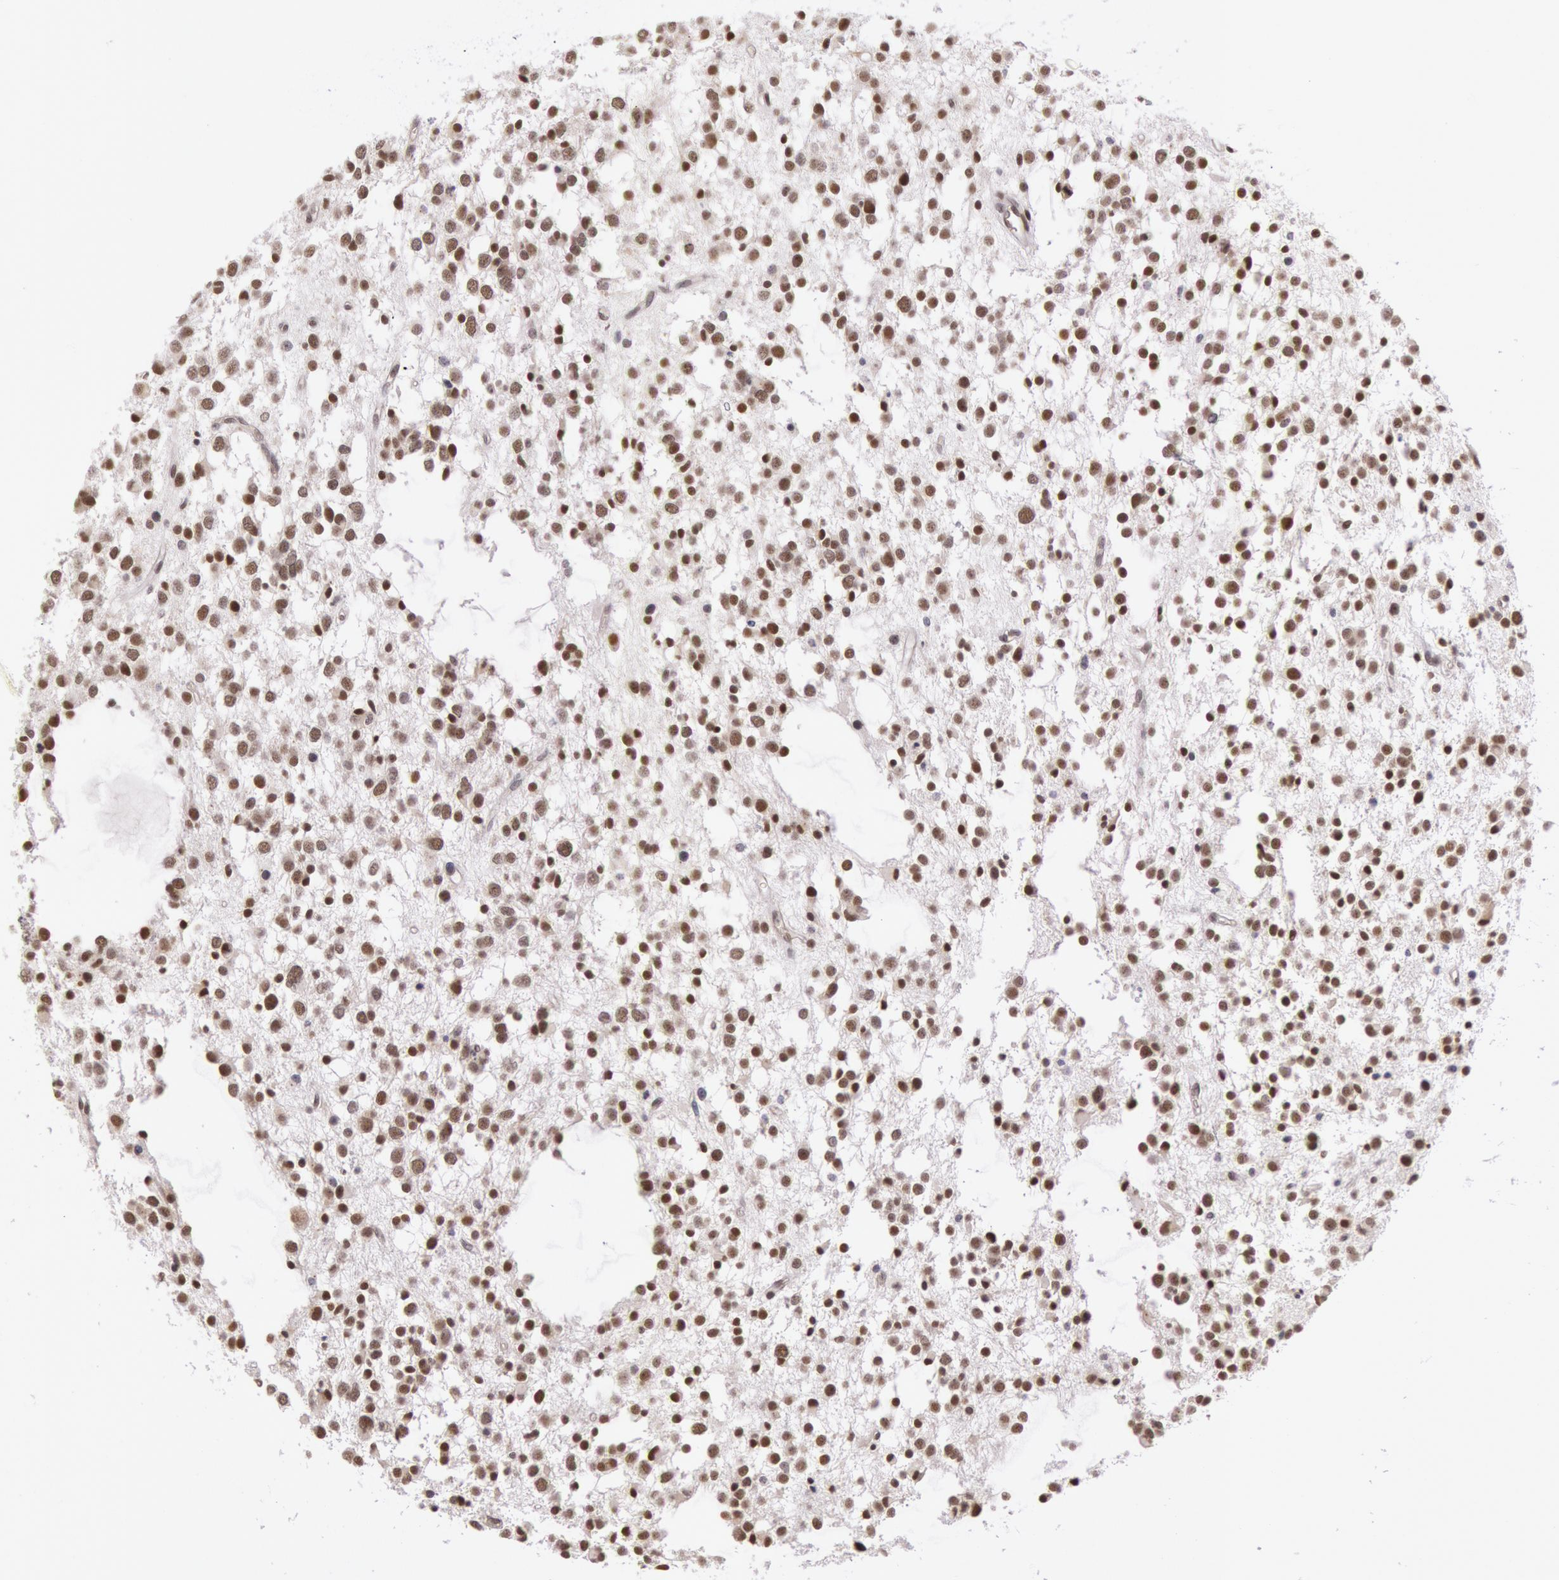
{"staining": {"intensity": "moderate", "quantity": ">75%", "location": "nuclear"}, "tissue": "glioma", "cell_type": "Tumor cells", "image_type": "cancer", "snomed": [{"axis": "morphology", "description": "Glioma, malignant, Low grade"}, {"axis": "topography", "description": "Brain"}], "caption": "Glioma stained for a protein (brown) demonstrates moderate nuclear positive staining in about >75% of tumor cells.", "gene": "ESS2", "patient": {"sex": "female", "age": 36}}